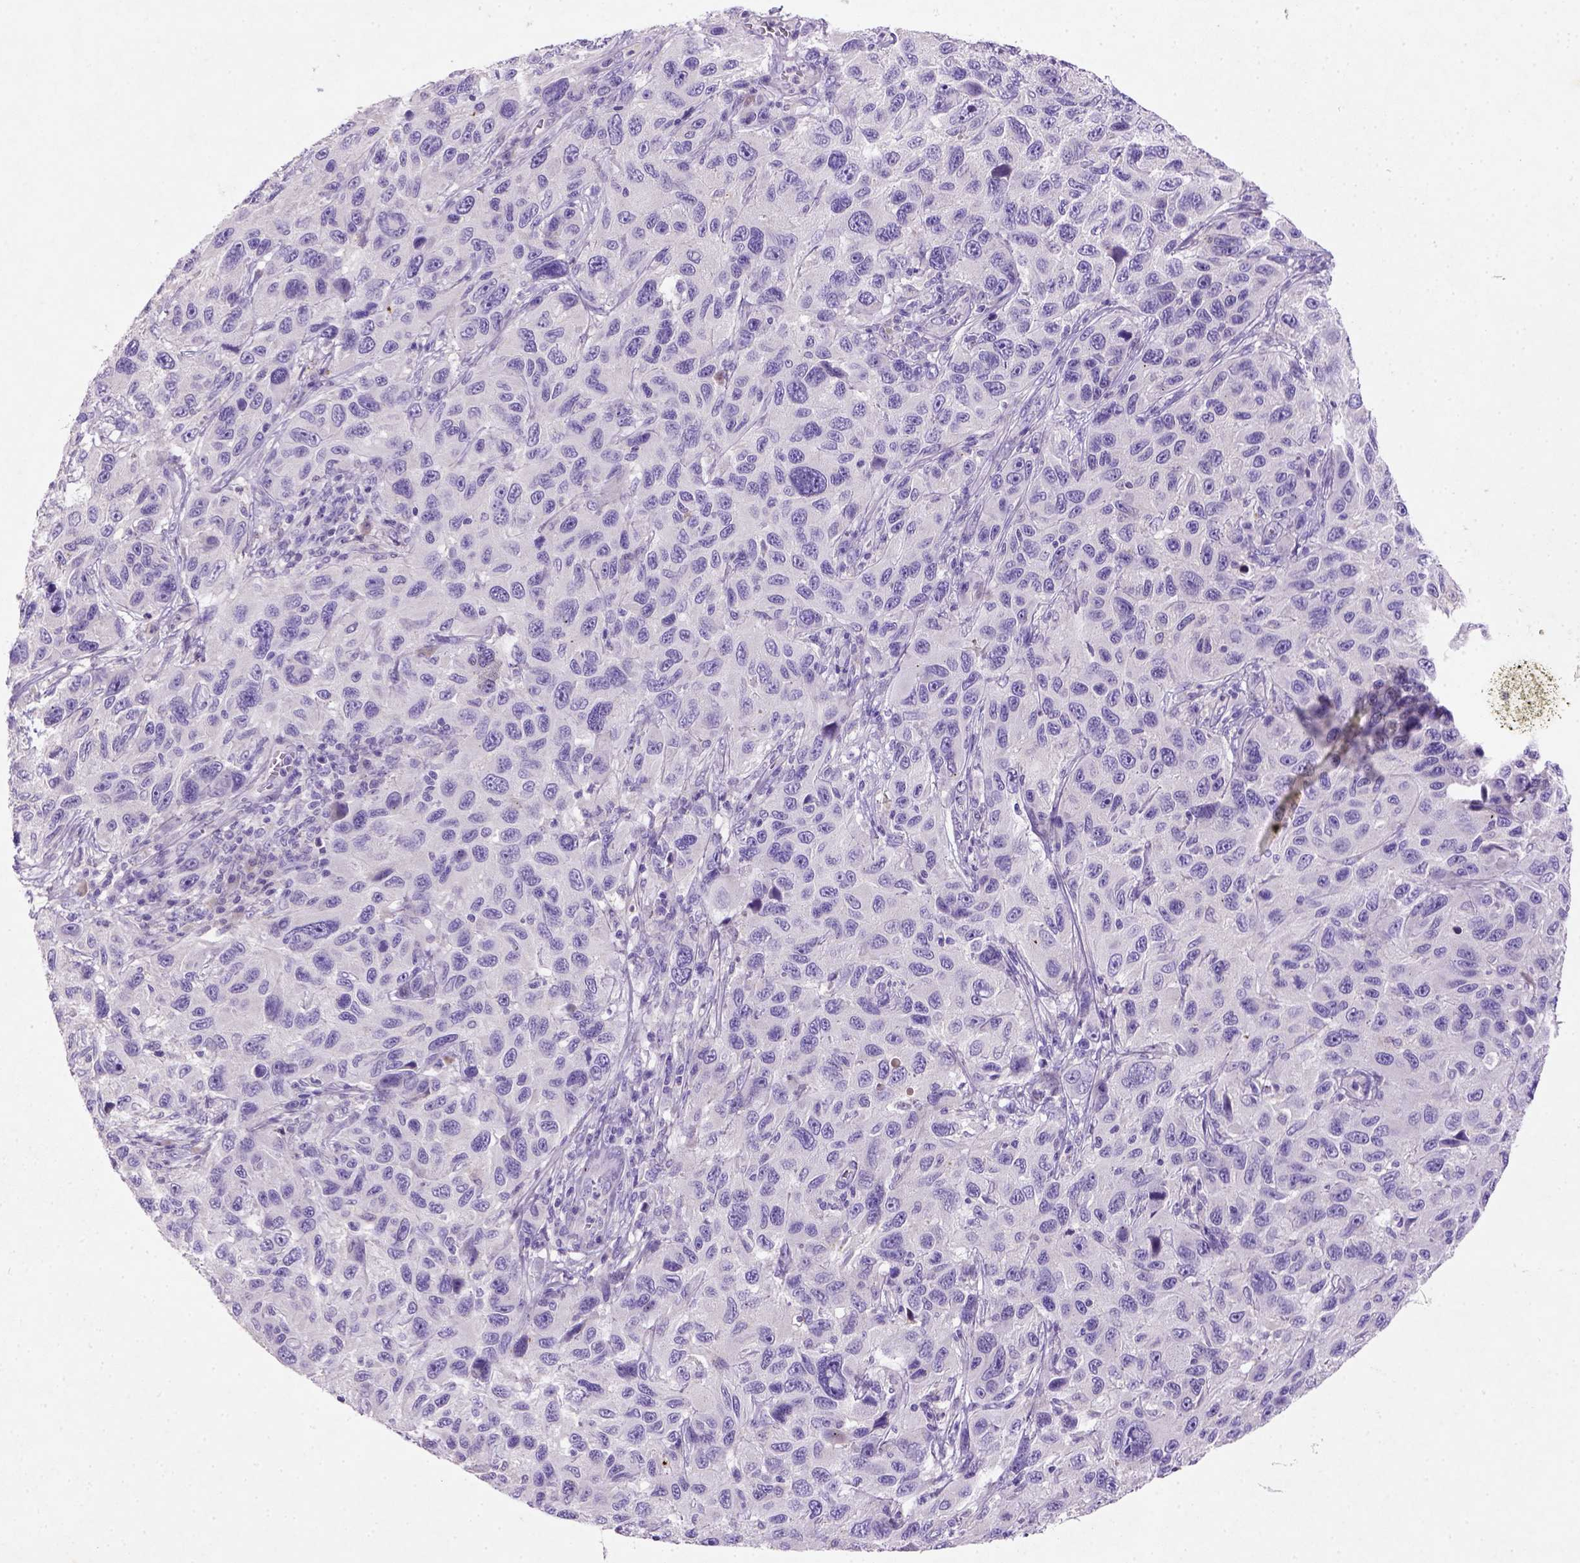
{"staining": {"intensity": "negative", "quantity": "none", "location": "none"}, "tissue": "melanoma", "cell_type": "Tumor cells", "image_type": "cancer", "snomed": [{"axis": "morphology", "description": "Malignant melanoma, NOS"}, {"axis": "topography", "description": "Skin"}], "caption": "A micrograph of human malignant melanoma is negative for staining in tumor cells.", "gene": "NUDT2", "patient": {"sex": "male", "age": 53}}